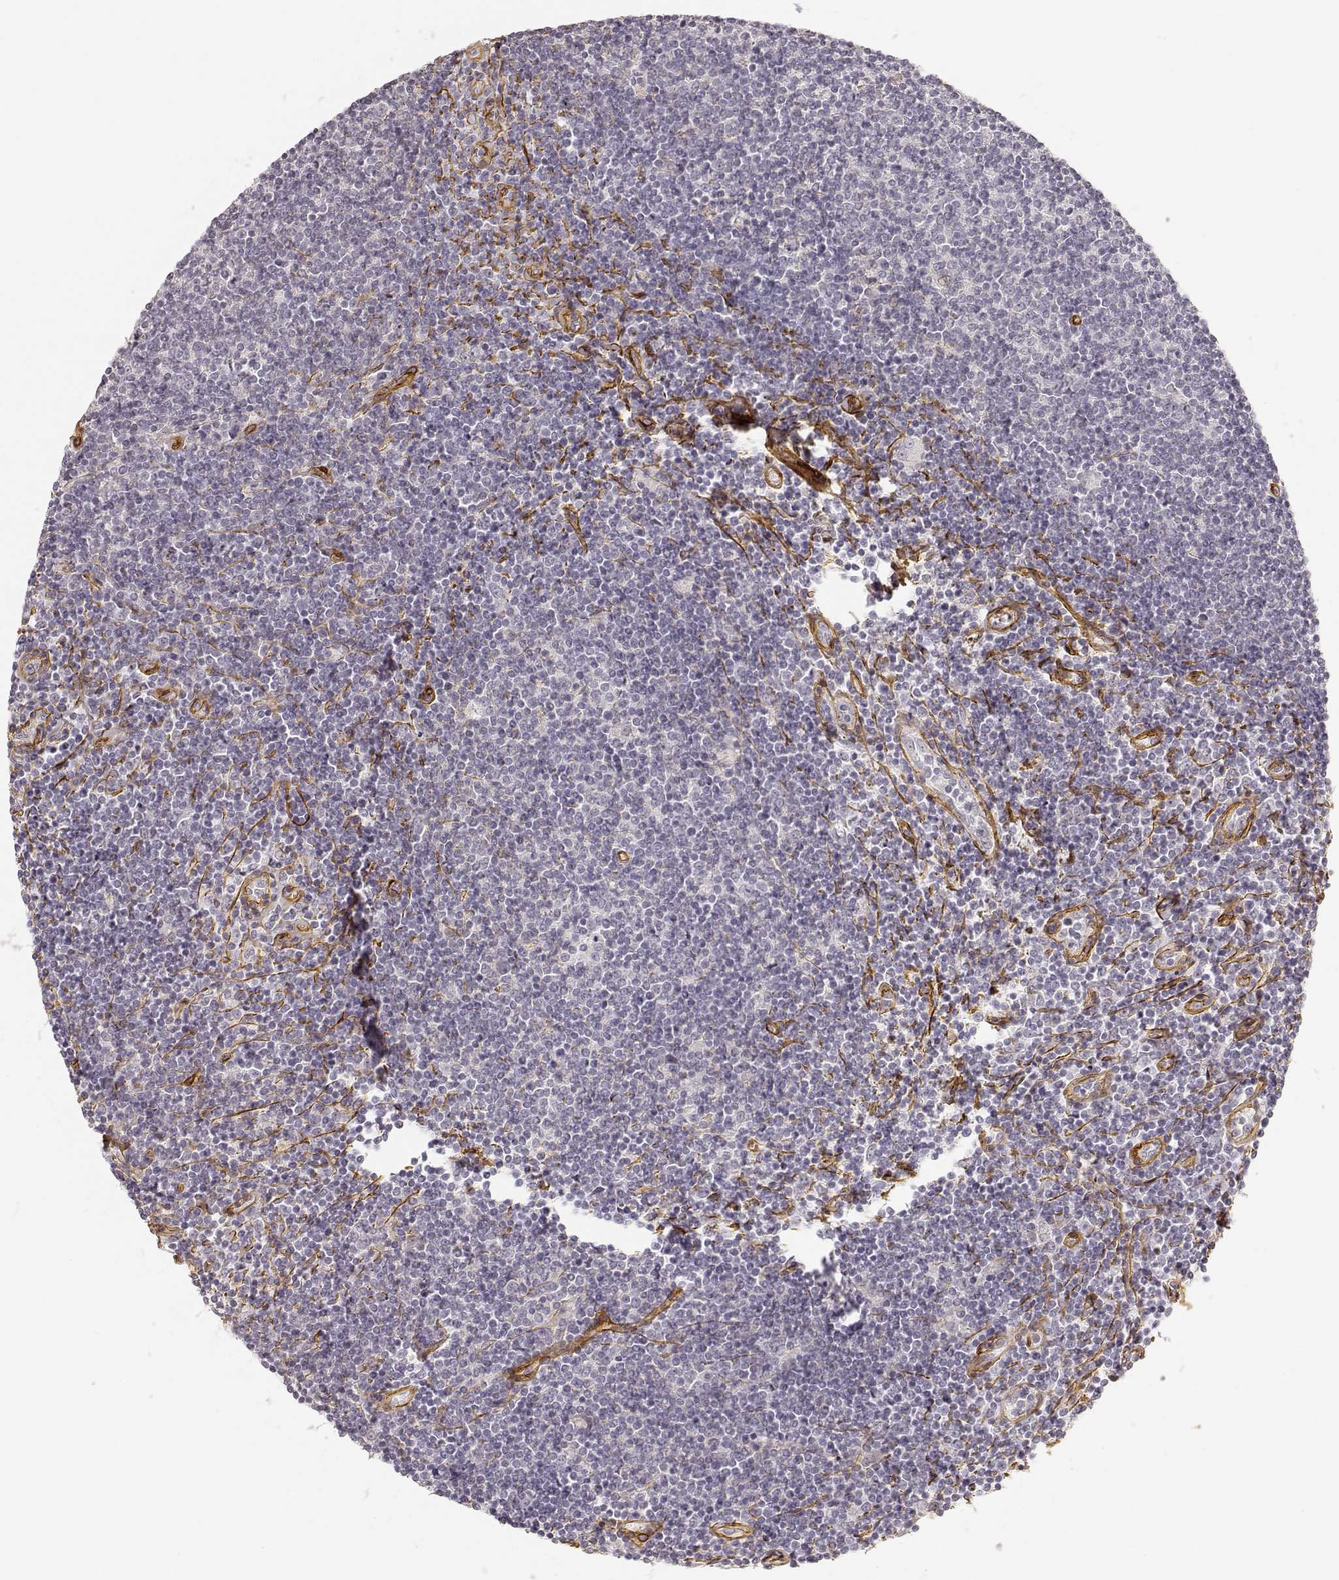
{"staining": {"intensity": "negative", "quantity": "none", "location": "none"}, "tissue": "lymphoma", "cell_type": "Tumor cells", "image_type": "cancer", "snomed": [{"axis": "morphology", "description": "Hodgkin's disease, NOS"}, {"axis": "topography", "description": "Lymph node"}], "caption": "This is an IHC micrograph of human Hodgkin's disease. There is no staining in tumor cells.", "gene": "LAMA4", "patient": {"sex": "male", "age": 40}}